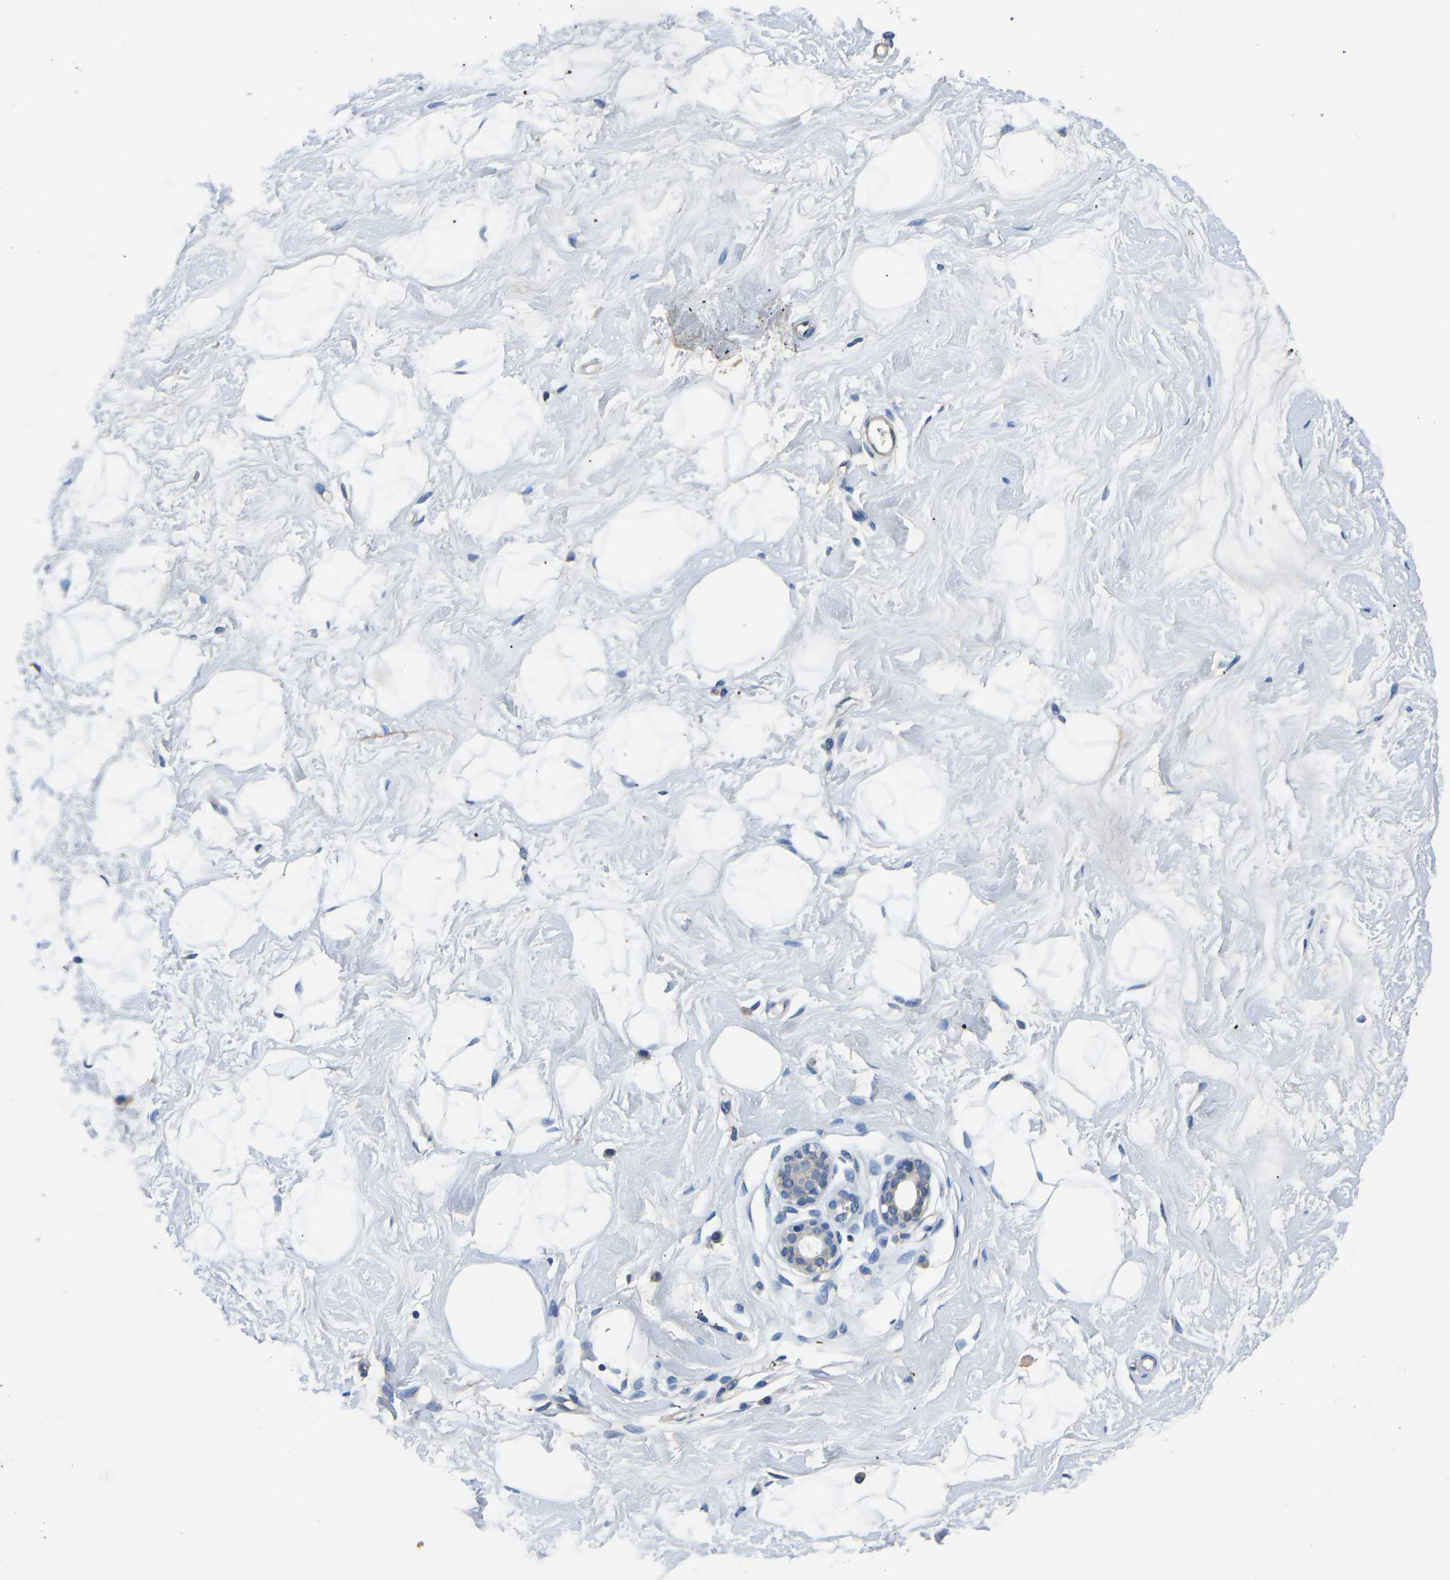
{"staining": {"intensity": "negative", "quantity": "none", "location": "none"}, "tissue": "breast", "cell_type": "Adipocytes", "image_type": "normal", "snomed": [{"axis": "morphology", "description": "Normal tissue, NOS"}, {"axis": "topography", "description": "Breast"}], "caption": "Breast stained for a protein using immunohistochemistry demonstrates no staining adipocytes.", "gene": "PDCD6IP", "patient": {"sex": "female", "age": 23}}